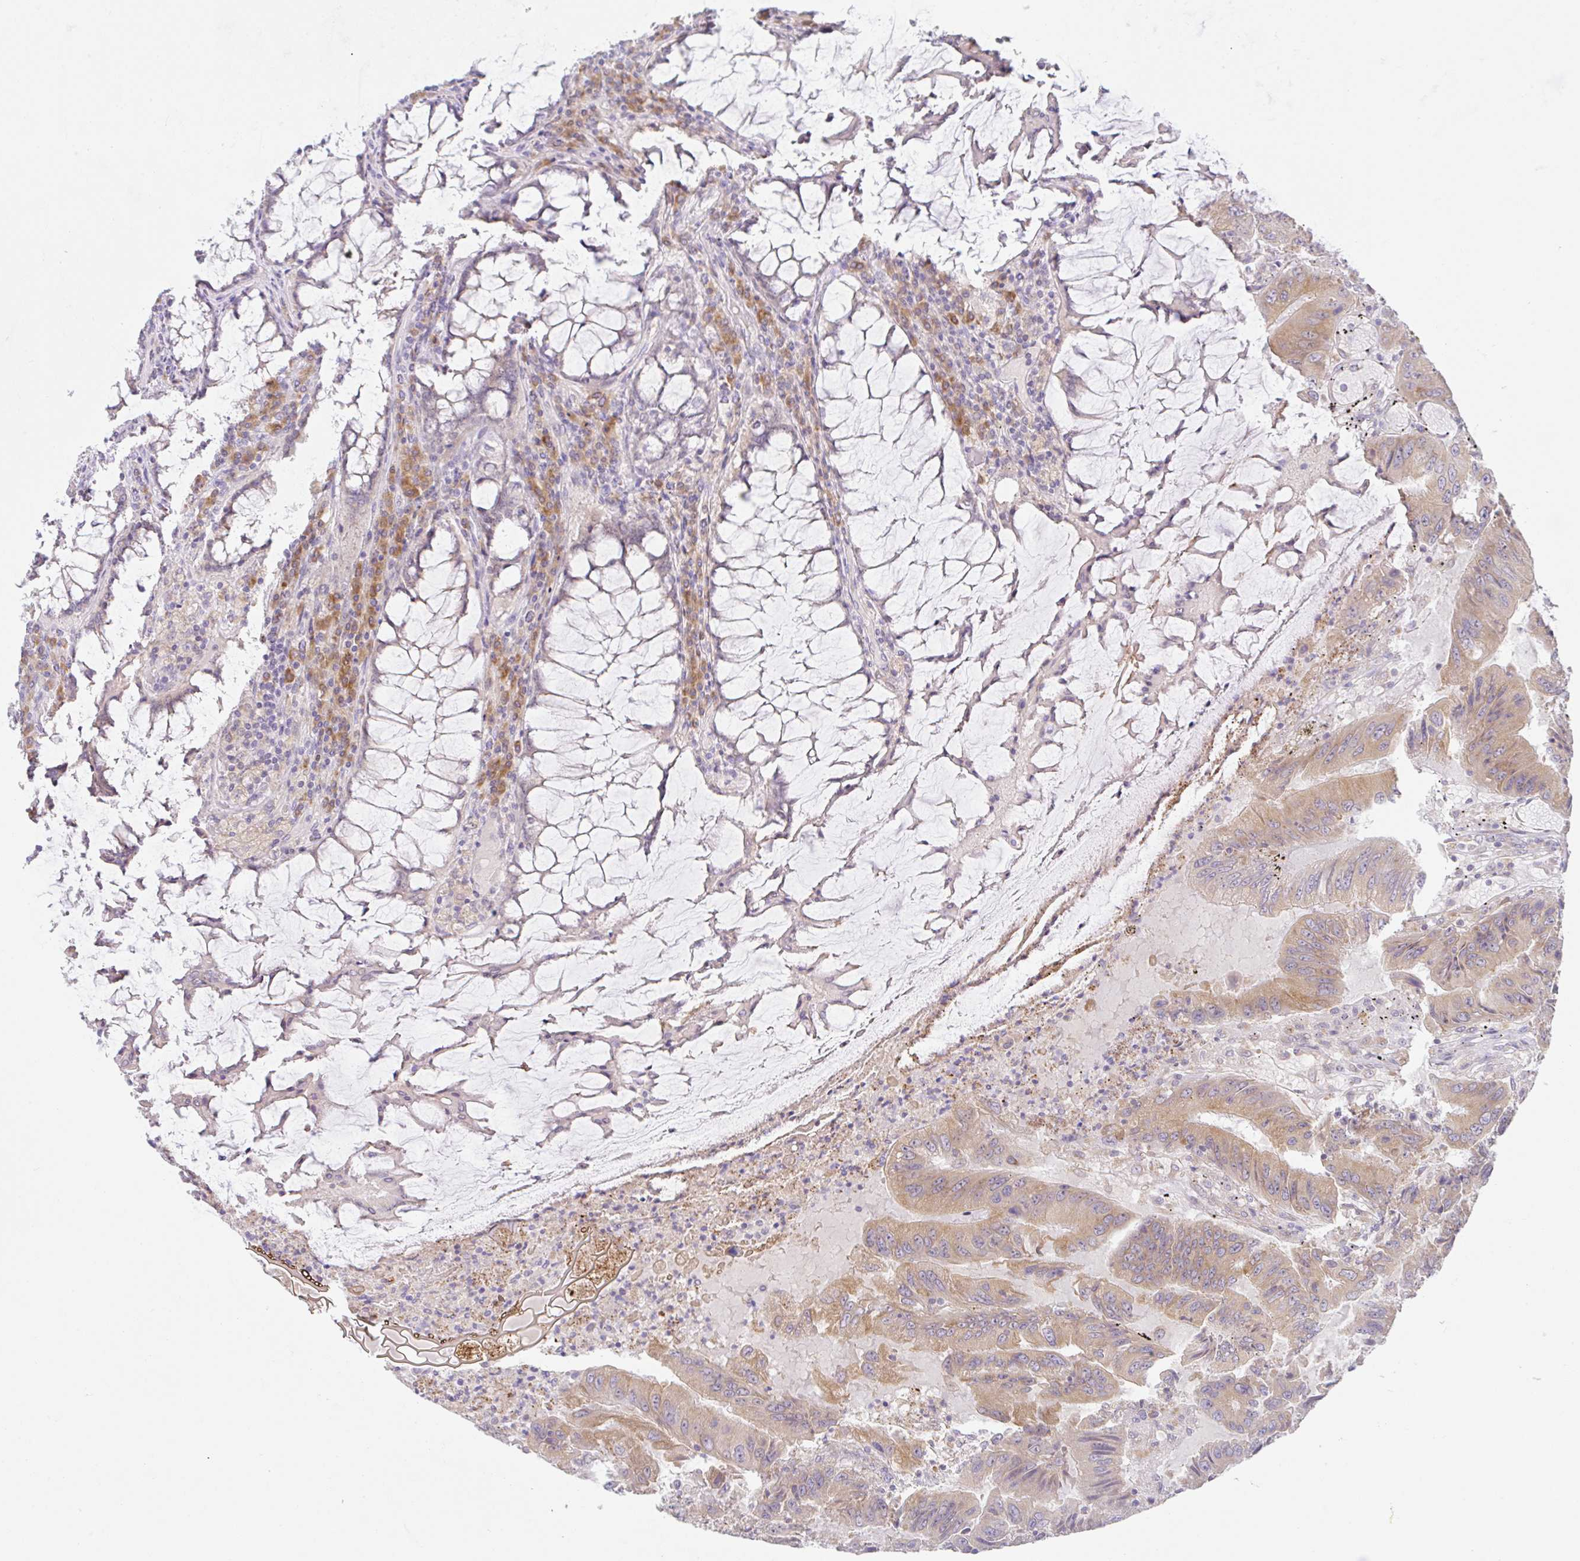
{"staining": {"intensity": "moderate", "quantity": ">75%", "location": "cytoplasmic/membranous"}, "tissue": "colorectal cancer", "cell_type": "Tumor cells", "image_type": "cancer", "snomed": [{"axis": "morphology", "description": "Adenocarcinoma, NOS"}, {"axis": "topography", "description": "Colon"}], "caption": "A micrograph showing moderate cytoplasmic/membranous positivity in approximately >75% of tumor cells in adenocarcinoma (colorectal), as visualized by brown immunohistochemical staining.", "gene": "DERL2", "patient": {"sex": "male", "age": 53}}